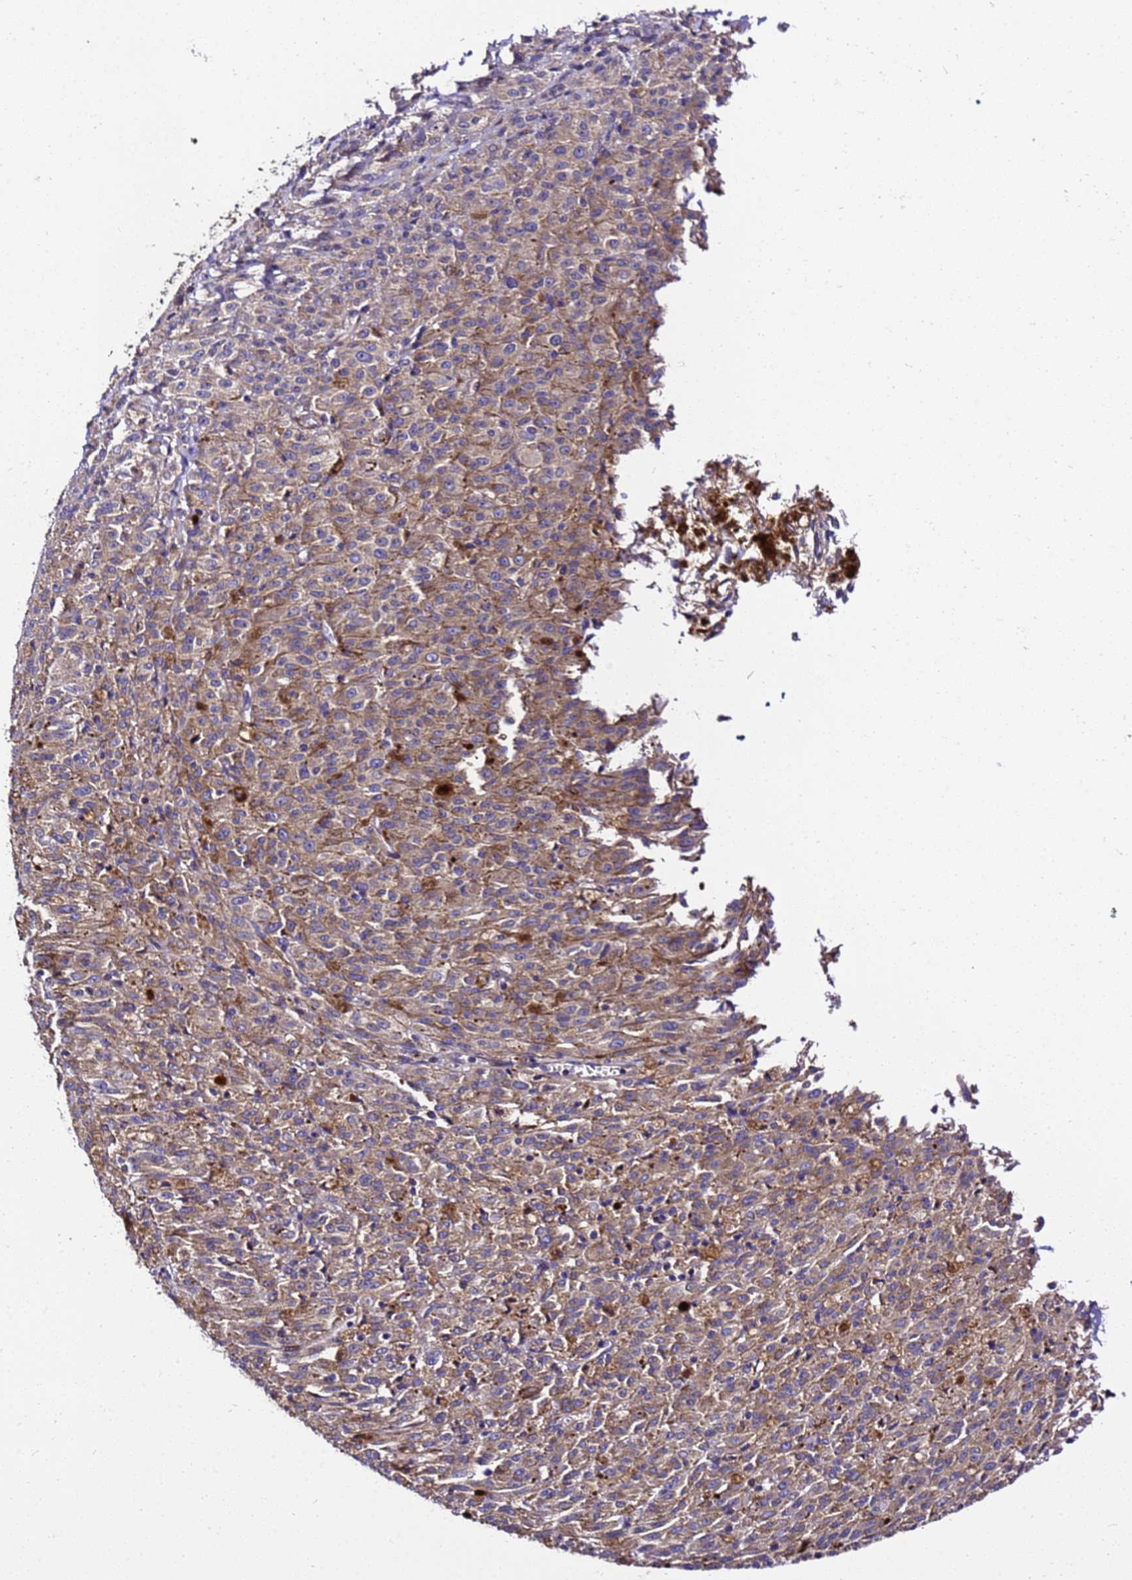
{"staining": {"intensity": "moderate", "quantity": ">75%", "location": "cytoplasmic/membranous"}, "tissue": "melanoma", "cell_type": "Tumor cells", "image_type": "cancer", "snomed": [{"axis": "morphology", "description": "Malignant melanoma, NOS"}, {"axis": "topography", "description": "Skin"}], "caption": "Tumor cells exhibit medium levels of moderate cytoplasmic/membranous positivity in about >75% of cells in melanoma.", "gene": "ZNF417", "patient": {"sex": "female", "age": 52}}